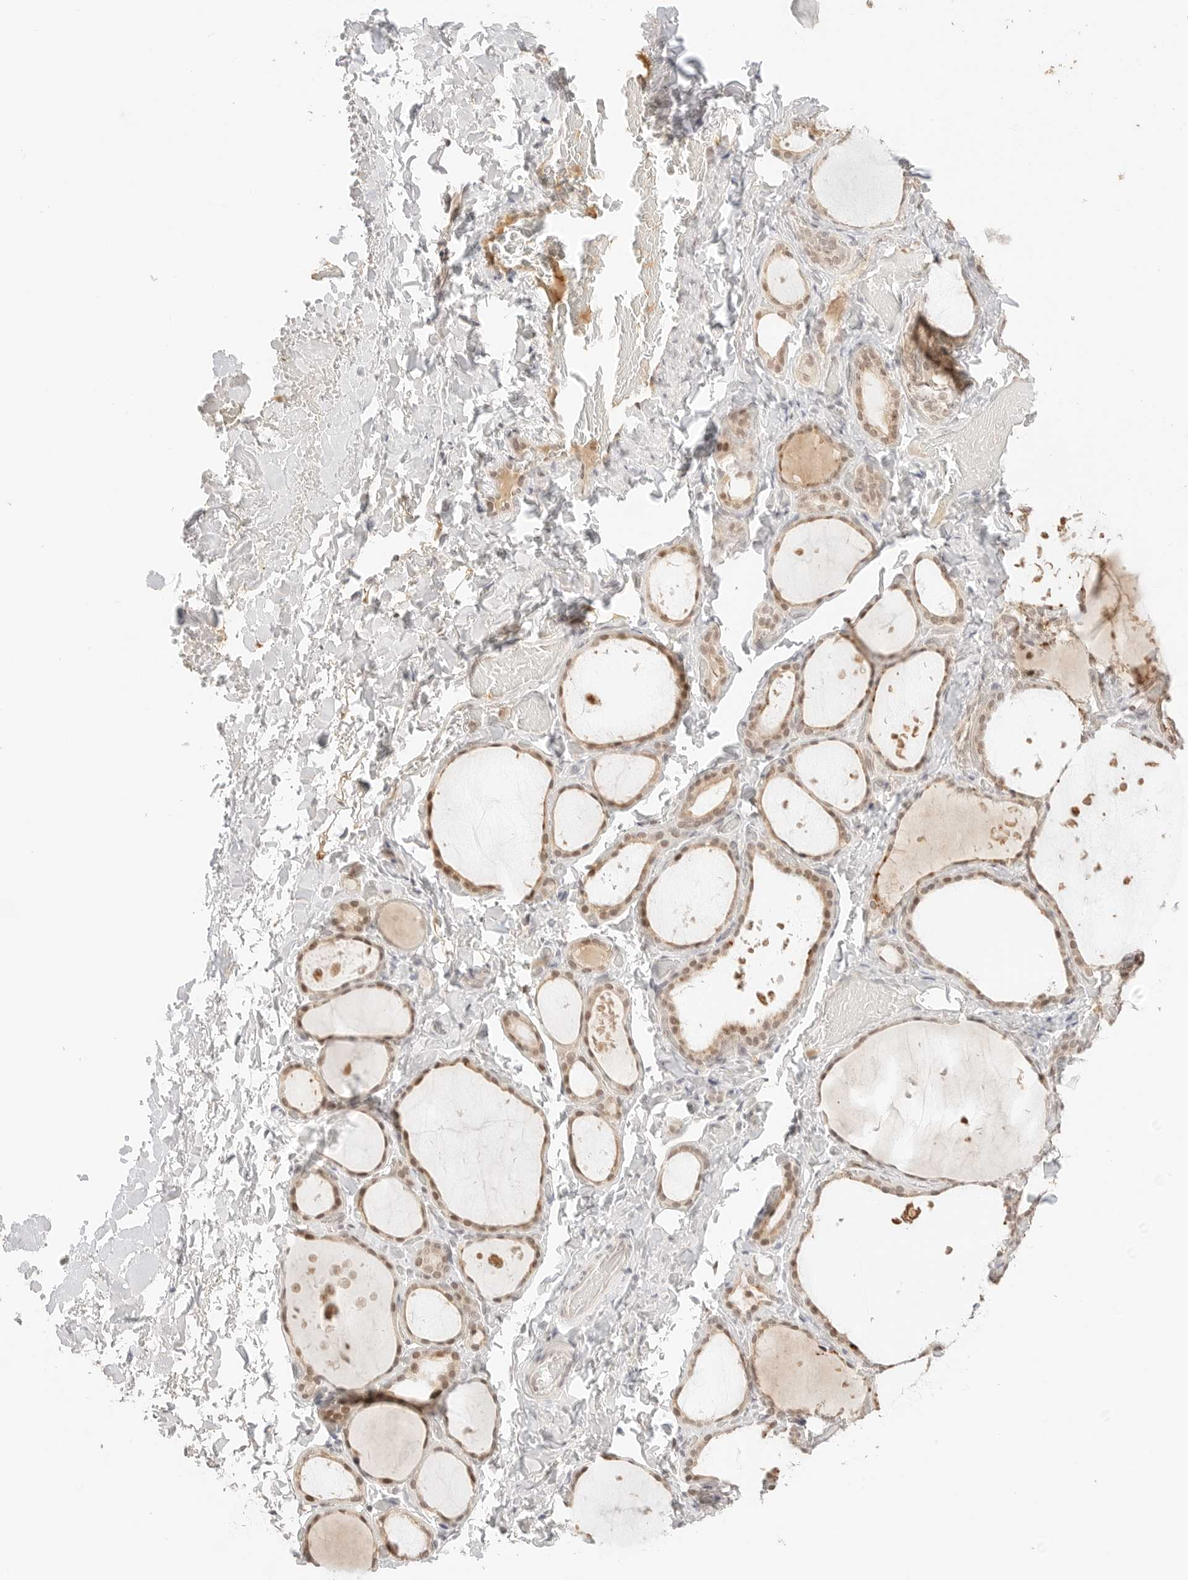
{"staining": {"intensity": "moderate", "quantity": ">75%", "location": "cytoplasmic/membranous,nuclear"}, "tissue": "thyroid gland", "cell_type": "Glandular cells", "image_type": "normal", "snomed": [{"axis": "morphology", "description": "Normal tissue, NOS"}, {"axis": "topography", "description": "Thyroid gland"}], "caption": "Benign thyroid gland exhibits moderate cytoplasmic/membranous,nuclear staining in about >75% of glandular cells, visualized by immunohistochemistry.", "gene": "RPS6KL1", "patient": {"sex": "female", "age": 44}}